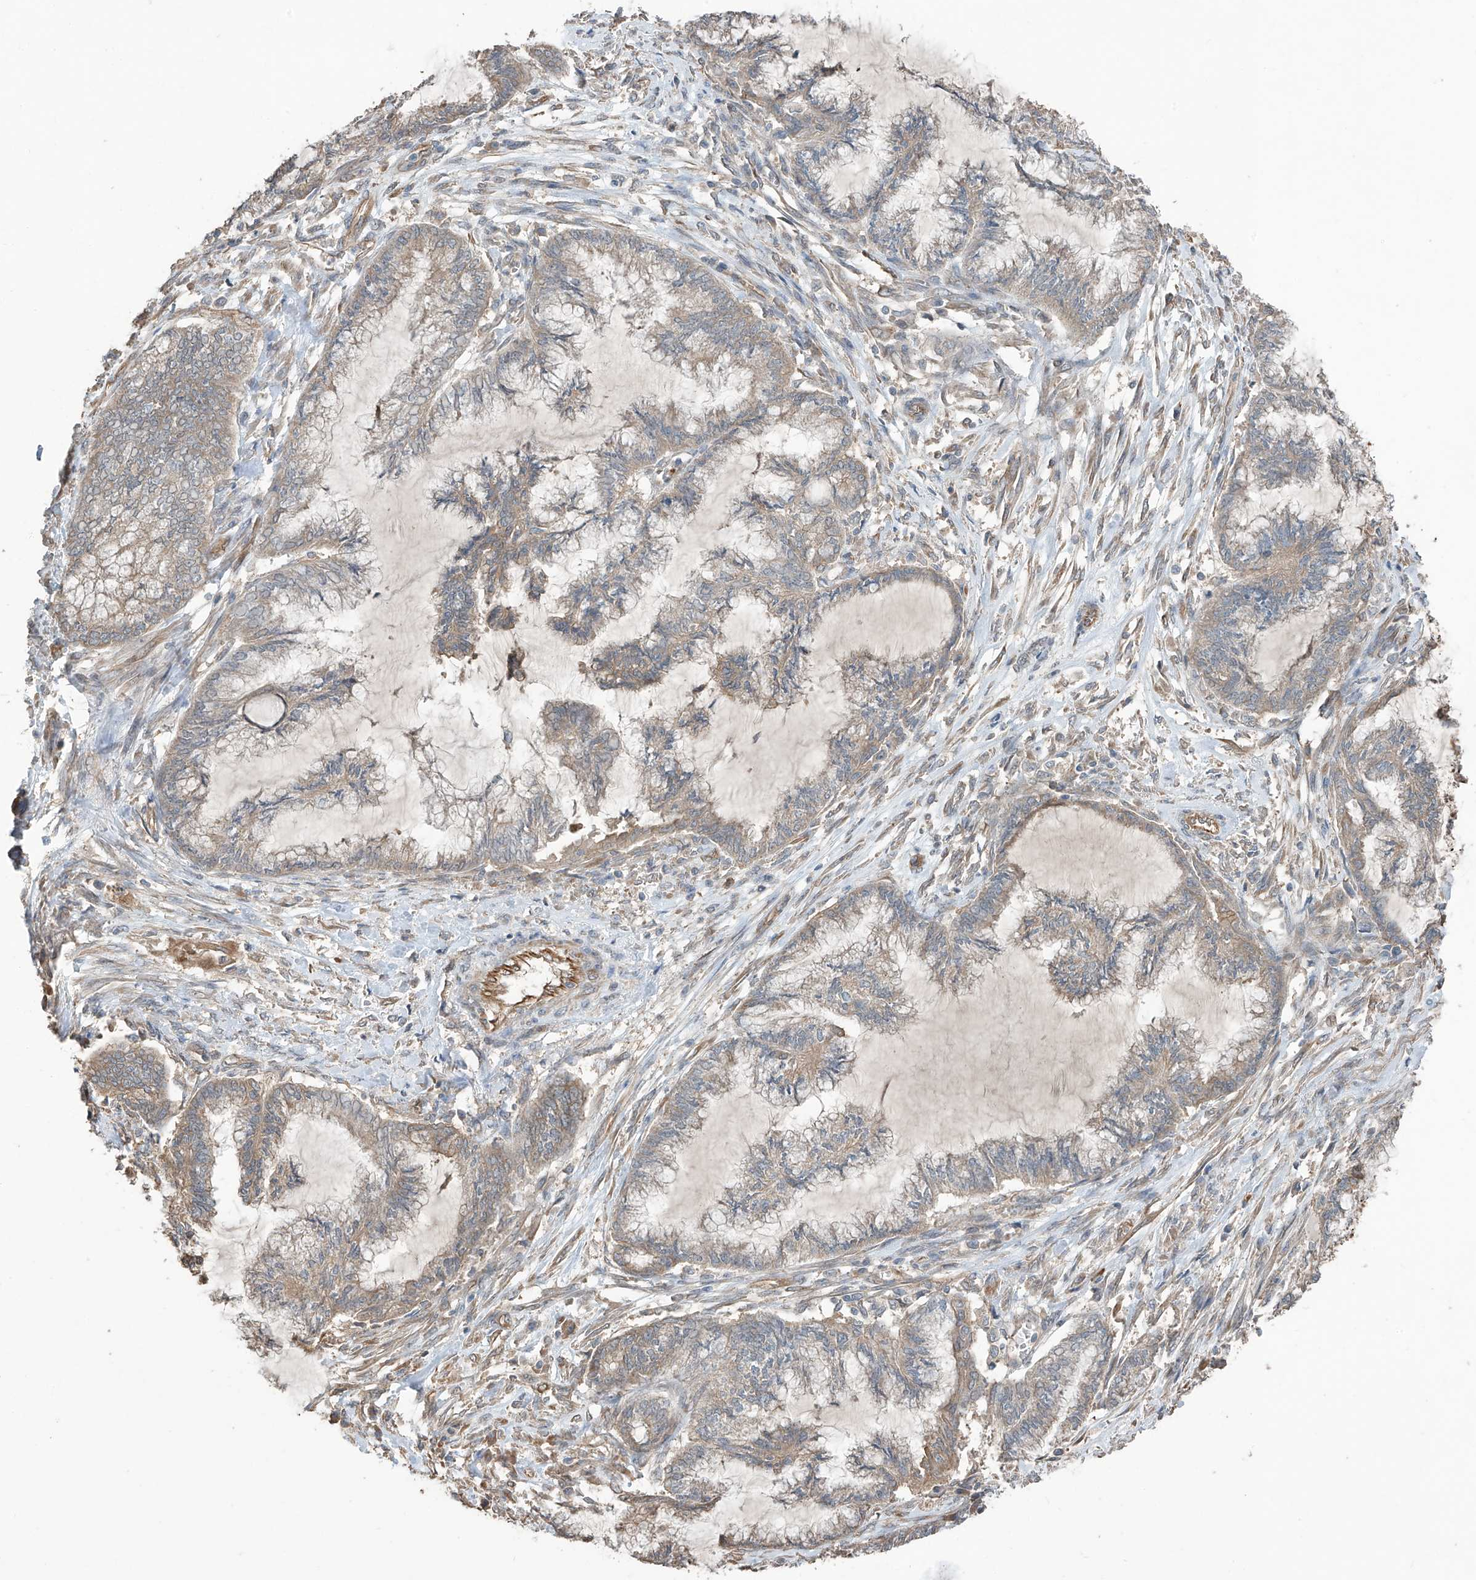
{"staining": {"intensity": "moderate", "quantity": "25%-75%", "location": "cytoplasmic/membranous"}, "tissue": "endometrial cancer", "cell_type": "Tumor cells", "image_type": "cancer", "snomed": [{"axis": "morphology", "description": "Adenocarcinoma, NOS"}, {"axis": "topography", "description": "Endometrium"}], "caption": "Moderate cytoplasmic/membranous staining for a protein is identified in about 25%-75% of tumor cells of endometrial cancer (adenocarcinoma) using immunohistochemistry (IHC).", "gene": "AGBL5", "patient": {"sex": "female", "age": 86}}